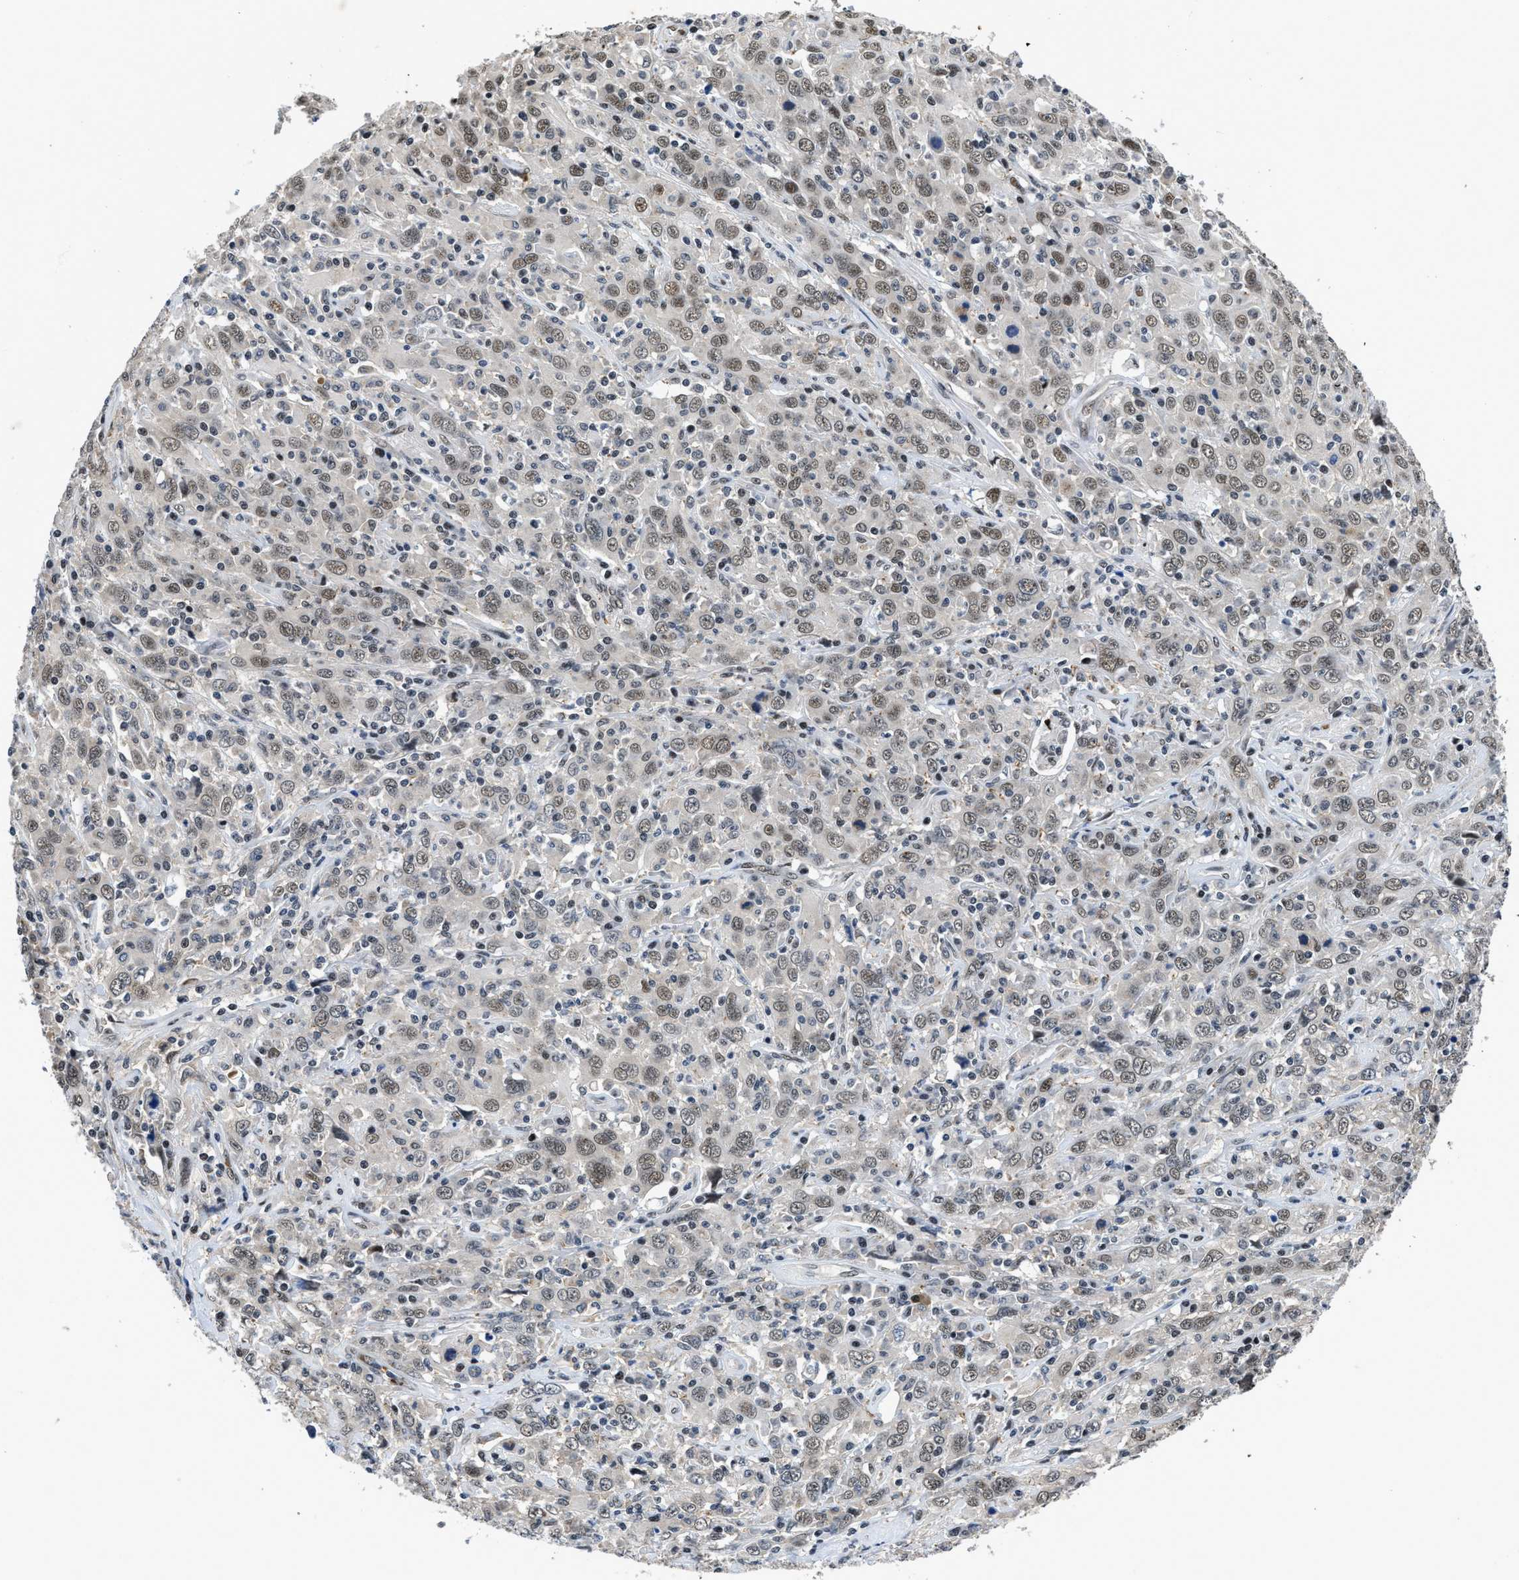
{"staining": {"intensity": "moderate", "quantity": ">75%", "location": "nuclear"}, "tissue": "cervical cancer", "cell_type": "Tumor cells", "image_type": "cancer", "snomed": [{"axis": "morphology", "description": "Squamous cell carcinoma, NOS"}, {"axis": "topography", "description": "Cervix"}], "caption": "Cervical cancer (squamous cell carcinoma) tissue displays moderate nuclear expression in about >75% of tumor cells, visualized by immunohistochemistry.", "gene": "HNRNPH2", "patient": {"sex": "female", "age": 46}}